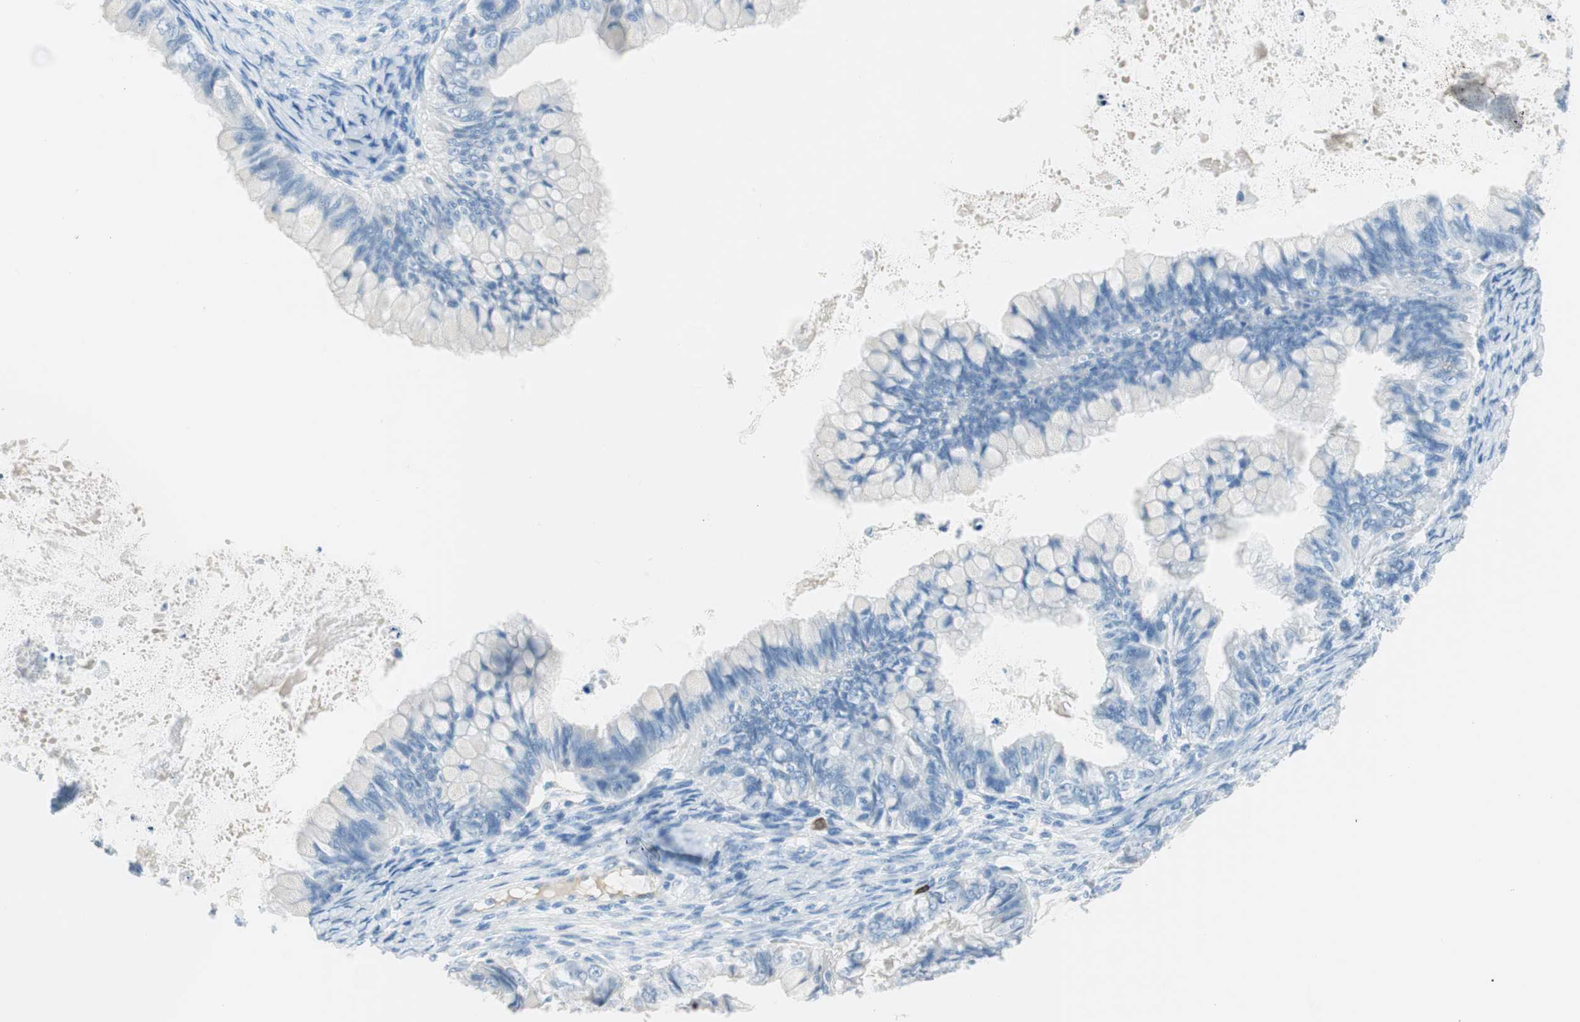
{"staining": {"intensity": "negative", "quantity": "none", "location": "none"}, "tissue": "ovarian cancer", "cell_type": "Tumor cells", "image_type": "cancer", "snomed": [{"axis": "morphology", "description": "Cystadenocarcinoma, mucinous, NOS"}, {"axis": "topography", "description": "Ovary"}], "caption": "This is an immunohistochemistry histopathology image of human ovarian cancer. There is no expression in tumor cells.", "gene": "TNFRSF13C", "patient": {"sex": "female", "age": 80}}